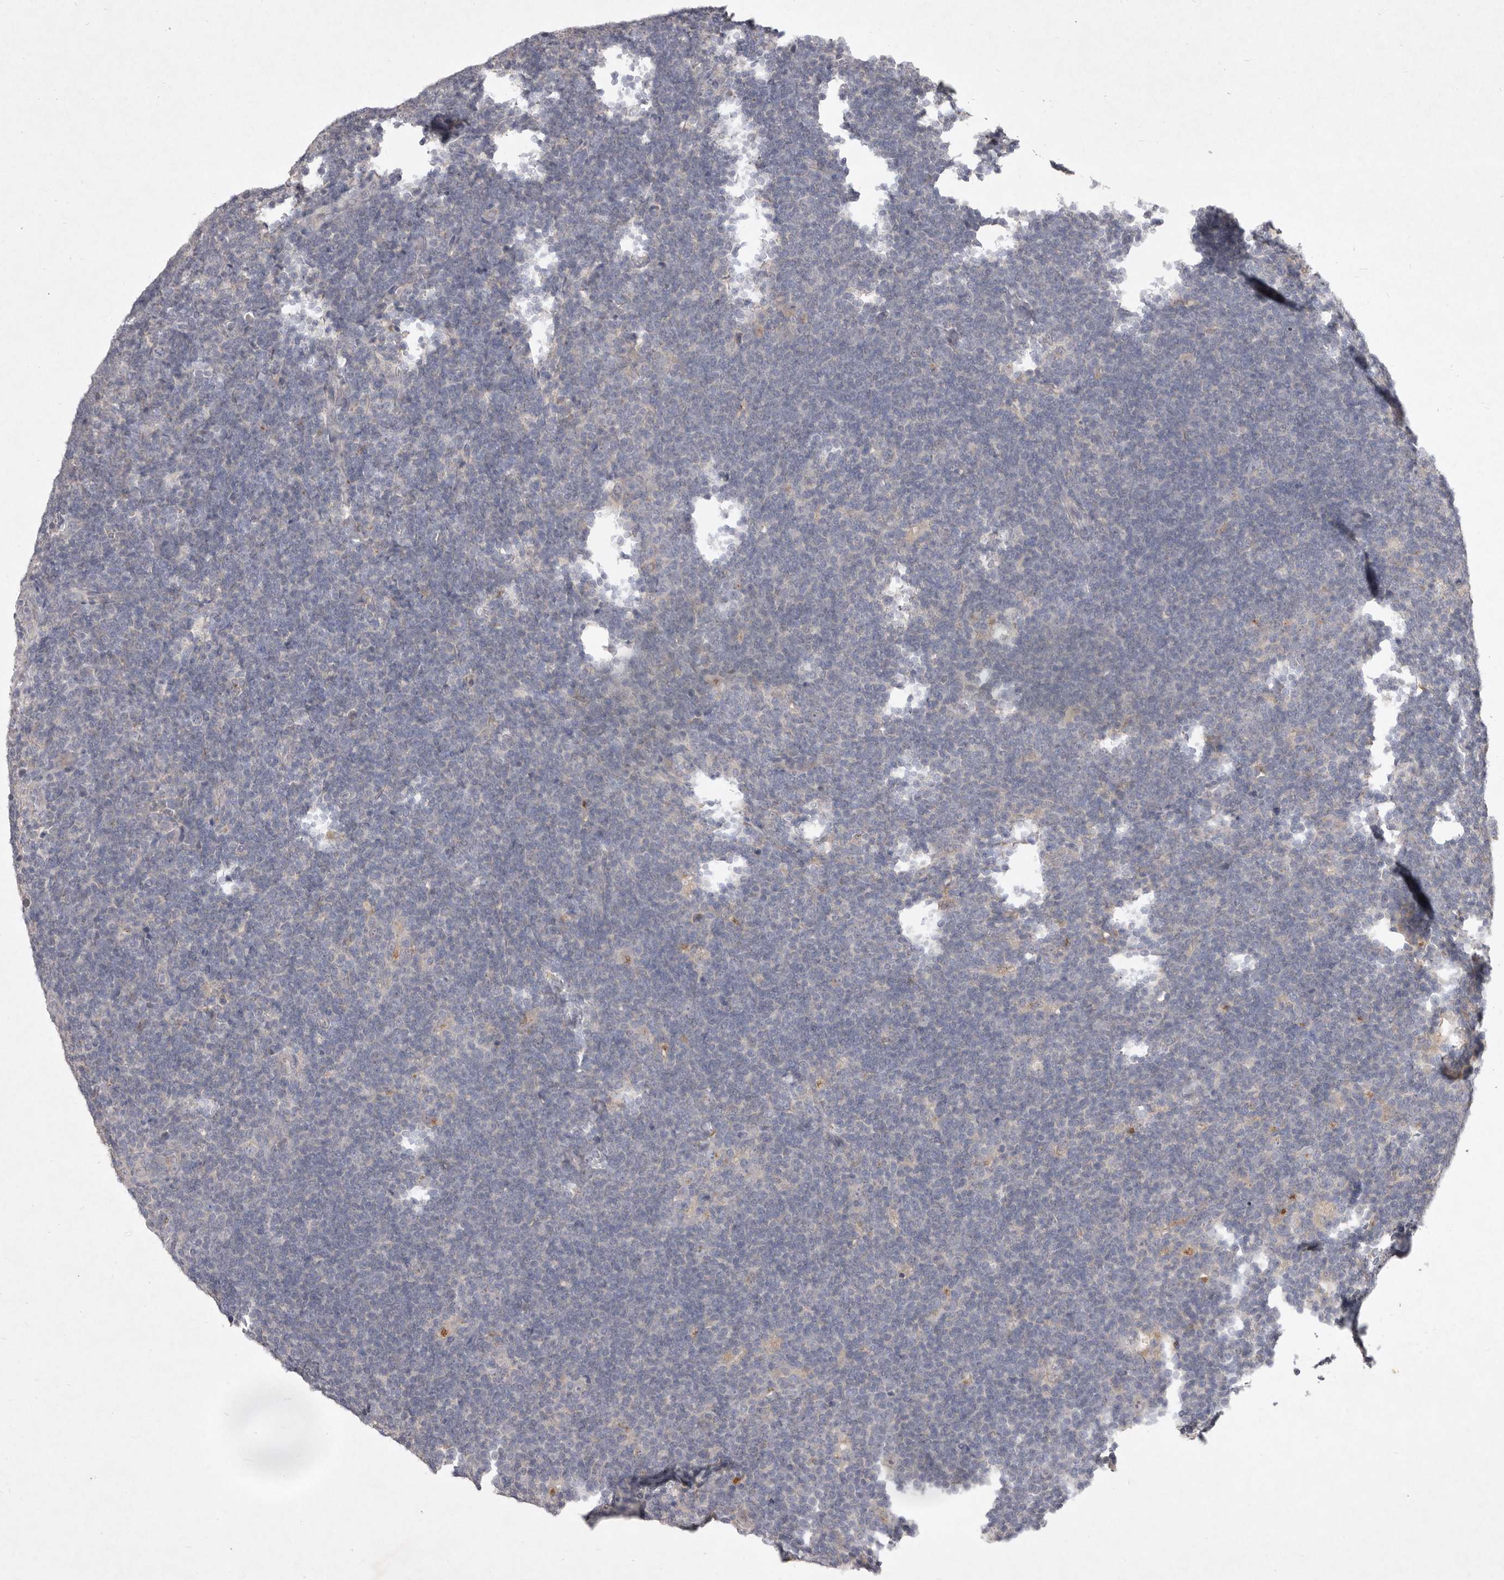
{"staining": {"intensity": "negative", "quantity": "none", "location": "none"}, "tissue": "lymphoma", "cell_type": "Tumor cells", "image_type": "cancer", "snomed": [{"axis": "morphology", "description": "Hodgkin's disease, NOS"}, {"axis": "topography", "description": "Lymph node"}], "caption": "A high-resolution photomicrograph shows immunohistochemistry staining of lymphoma, which demonstrates no significant expression in tumor cells.", "gene": "P2RX6", "patient": {"sex": "female", "age": 57}}